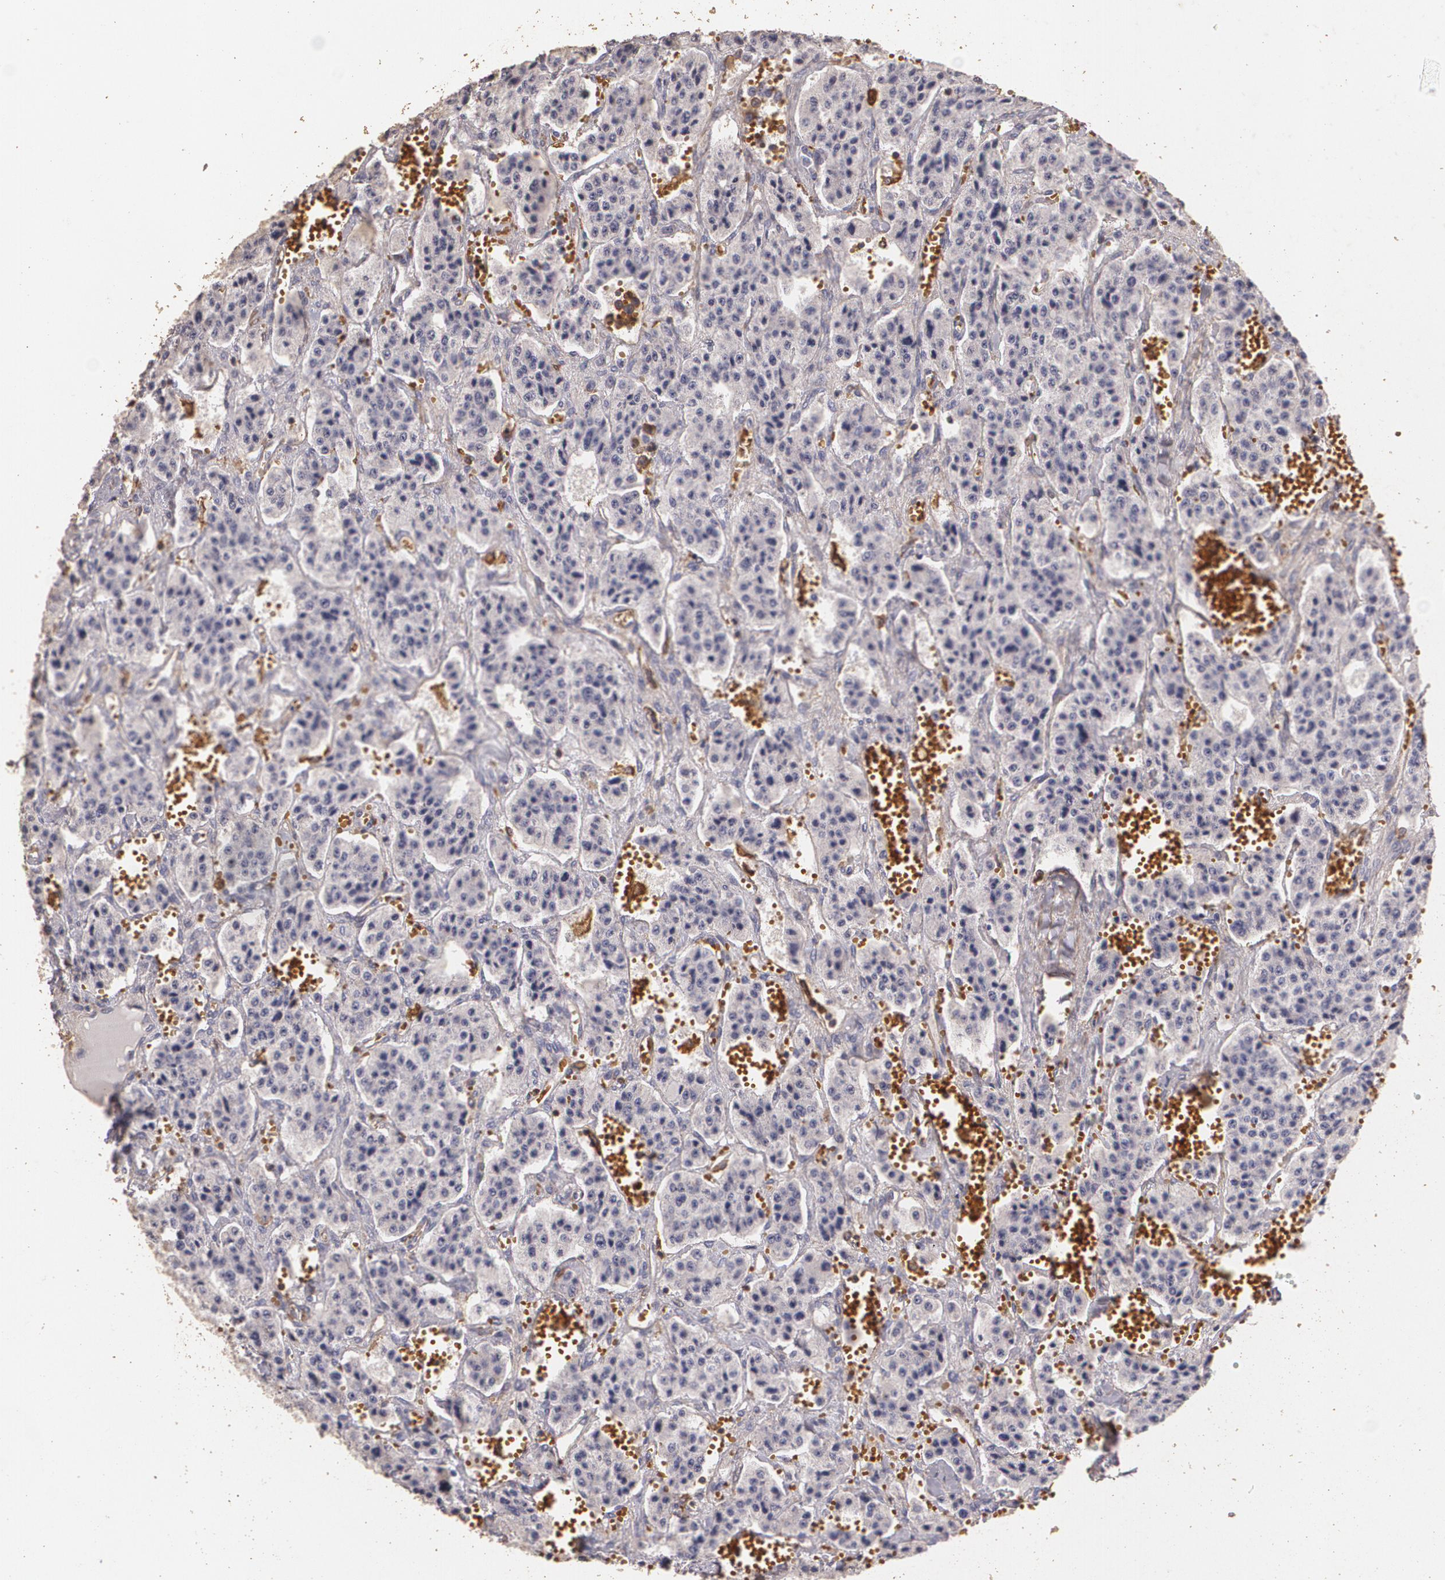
{"staining": {"intensity": "negative", "quantity": "none", "location": "none"}, "tissue": "carcinoid", "cell_type": "Tumor cells", "image_type": "cancer", "snomed": [{"axis": "morphology", "description": "Carcinoid, malignant, NOS"}, {"axis": "topography", "description": "Small intestine"}], "caption": "Carcinoid stained for a protein using IHC demonstrates no staining tumor cells.", "gene": "TGFBR1", "patient": {"sex": "male", "age": 52}}